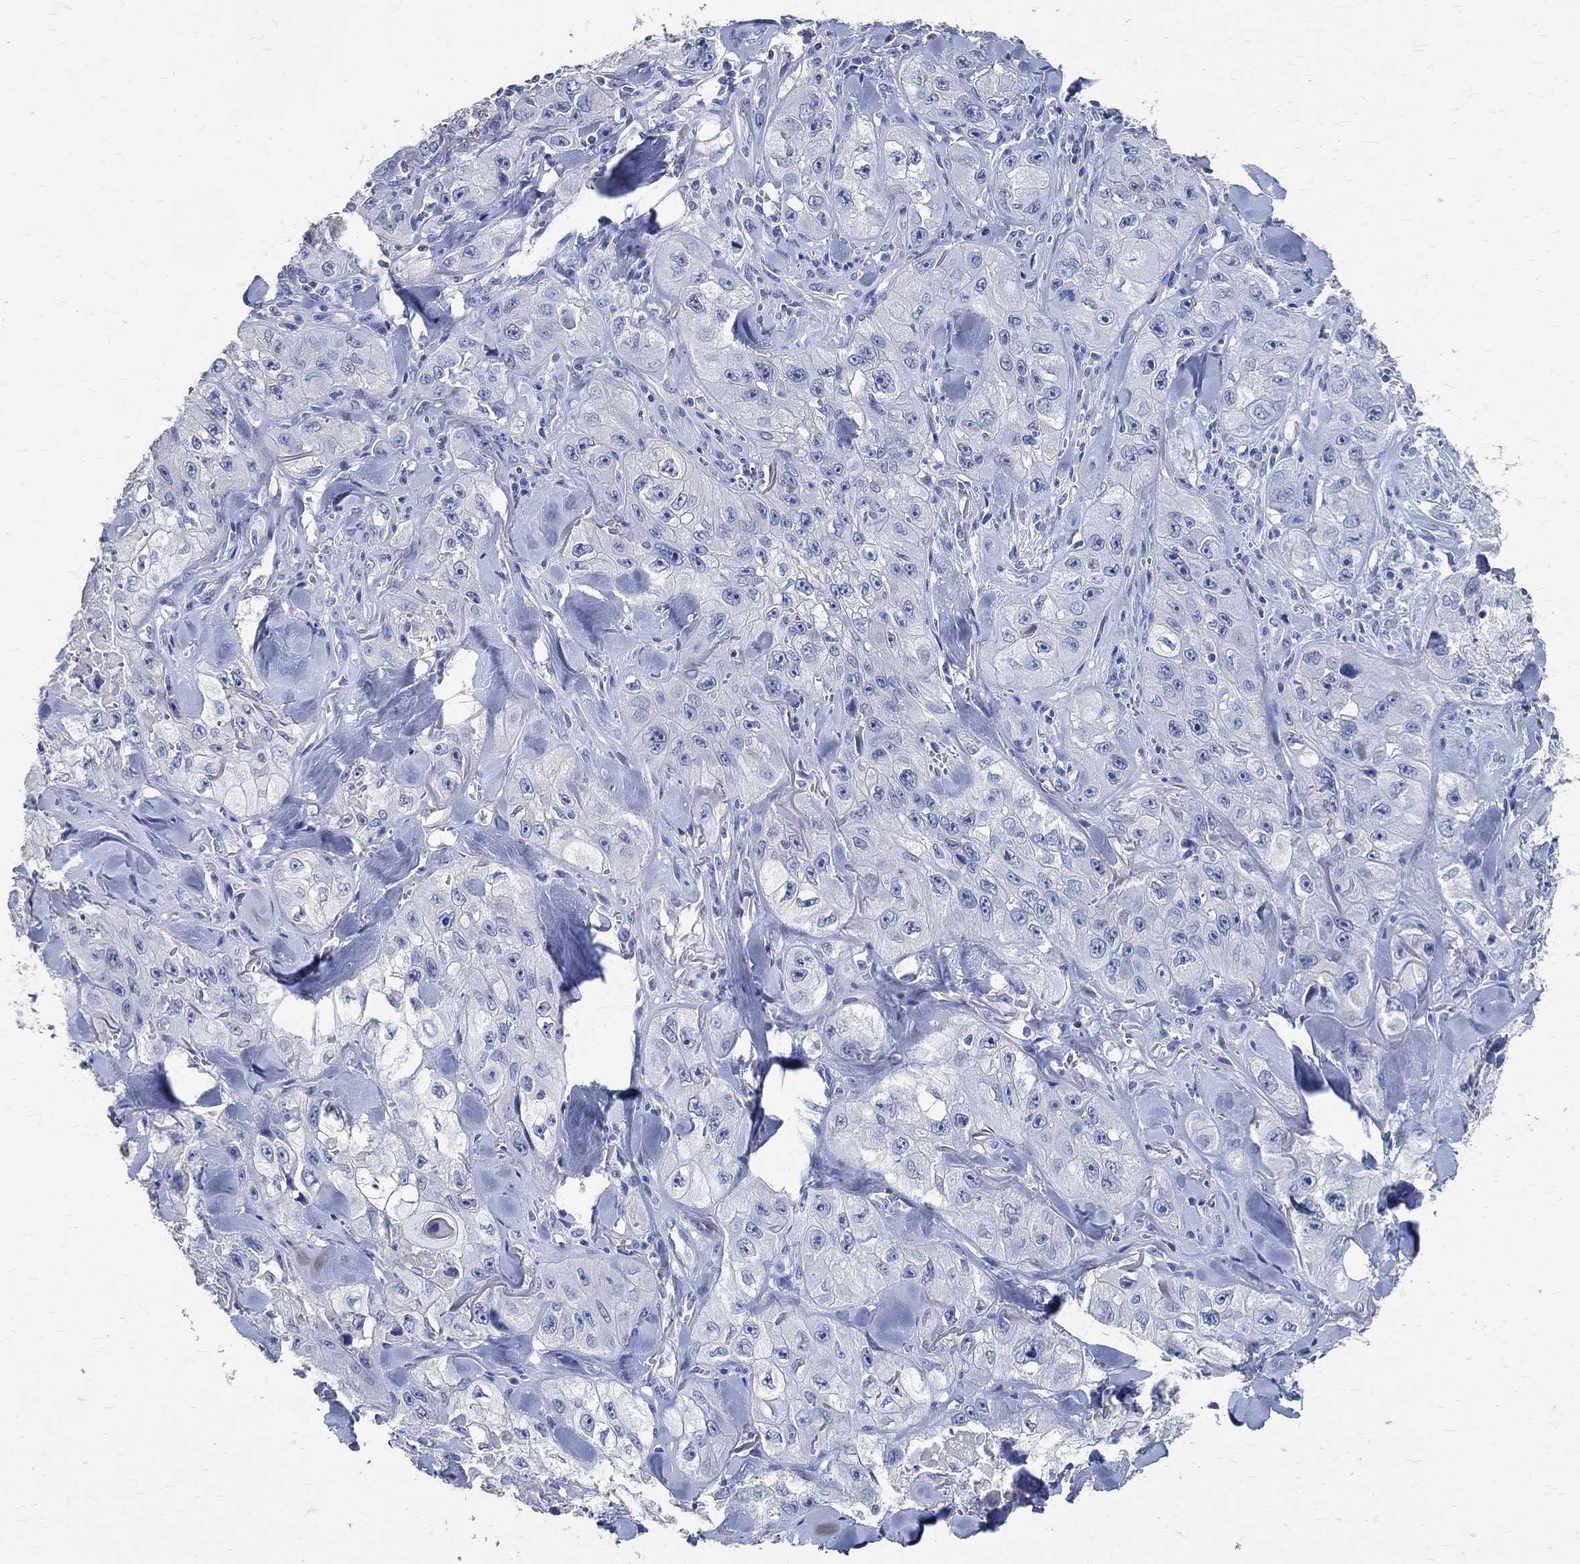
{"staining": {"intensity": "negative", "quantity": "none", "location": "none"}, "tissue": "skin cancer", "cell_type": "Tumor cells", "image_type": "cancer", "snomed": [{"axis": "morphology", "description": "Squamous cell carcinoma, NOS"}, {"axis": "topography", "description": "Skin"}, {"axis": "topography", "description": "Subcutis"}], "caption": "Immunohistochemical staining of human squamous cell carcinoma (skin) shows no significant positivity in tumor cells.", "gene": "PRX", "patient": {"sex": "male", "age": 73}}